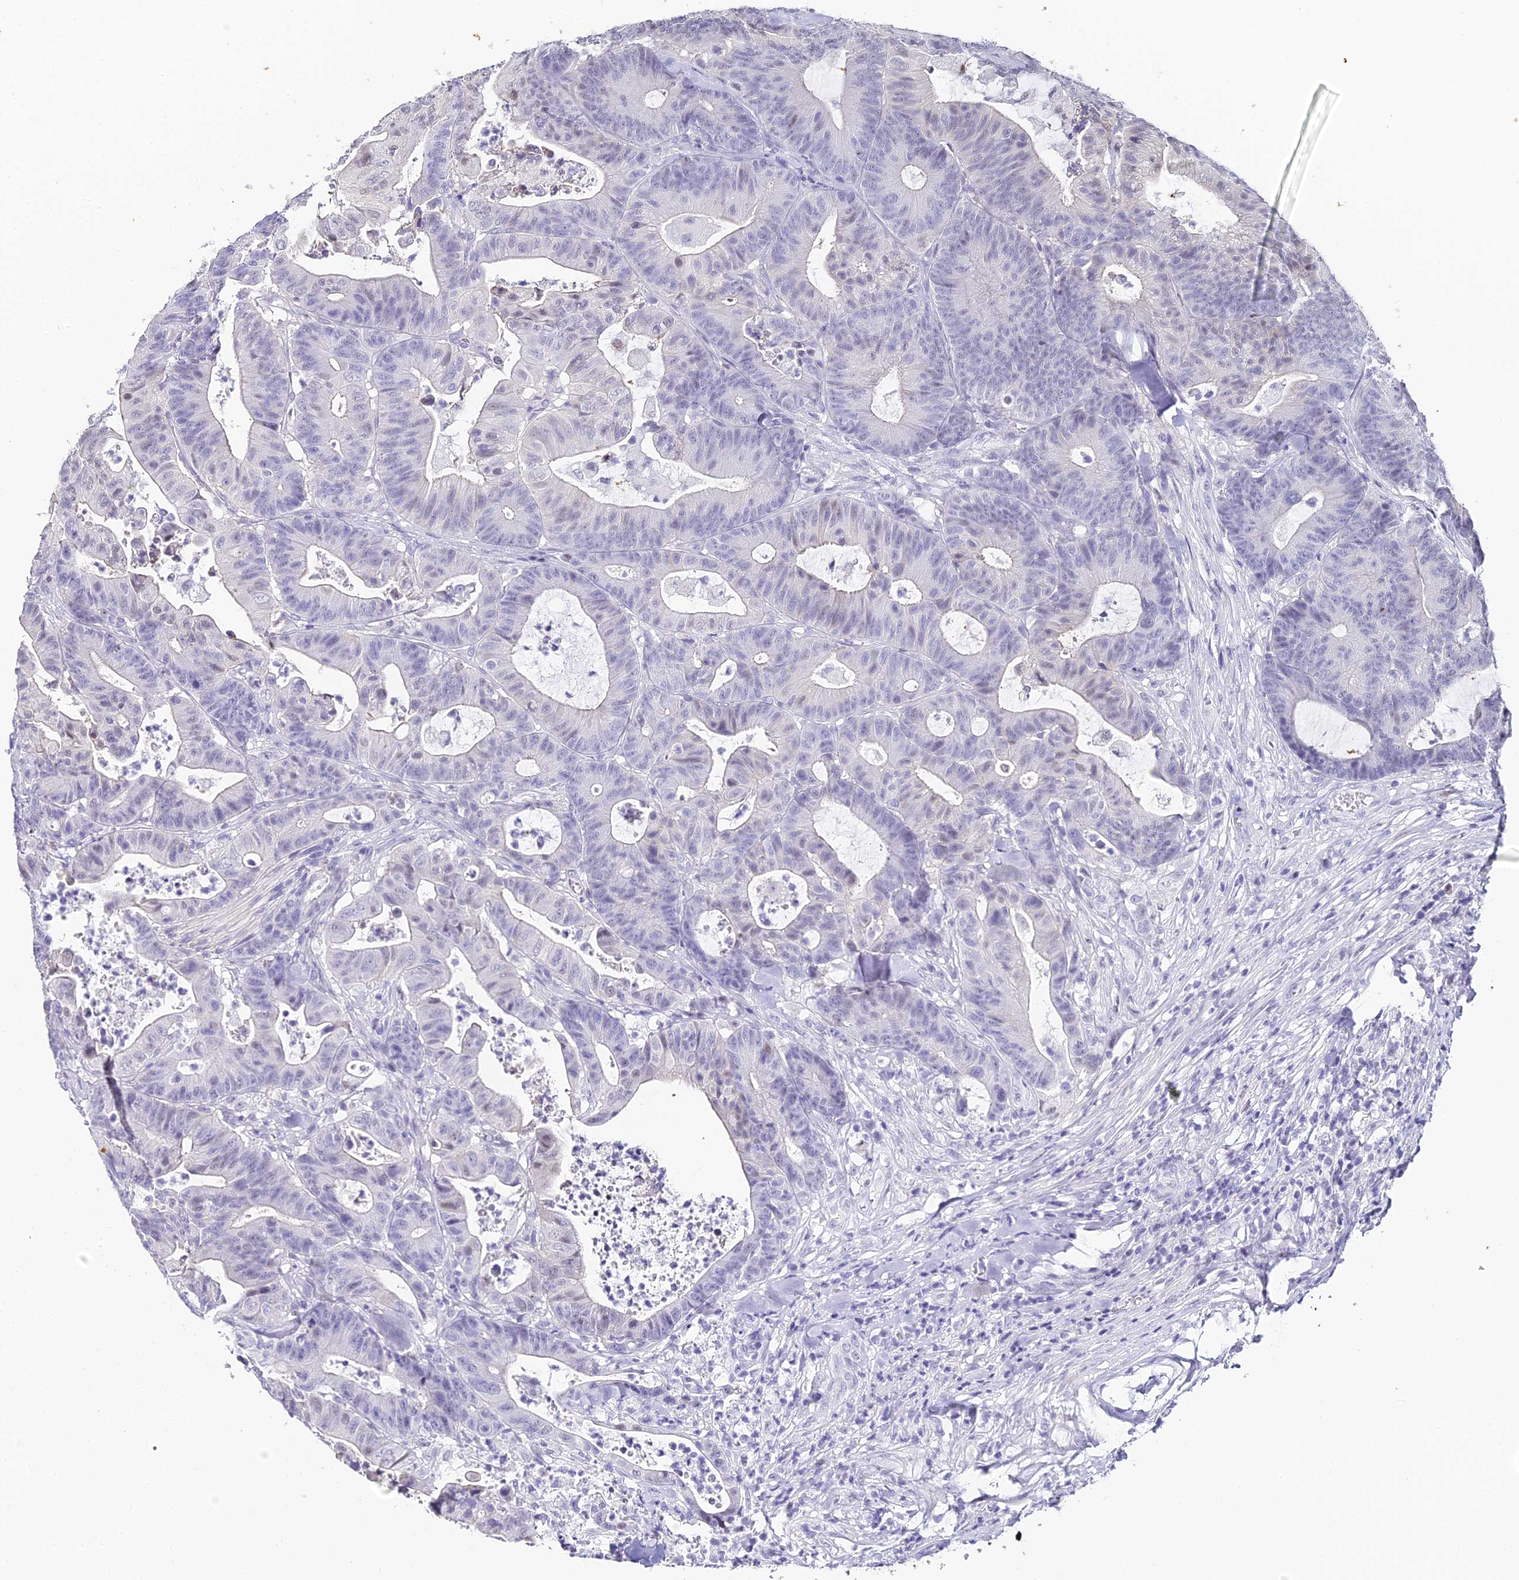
{"staining": {"intensity": "negative", "quantity": "none", "location": "none"}, "tissue": "colorectal cancer", "cell_type": "Tumor cells", "image_type": "cancer", "snomed": [{"axis": "morphology", "description": "Adenocarcinoma, NOS"}, {"axis": "topography", "description": "Colon"}], "caption": "This is an immunohistochemistry image of human colorectal cancer (adenocarcinoma). There is no expression in tumor cells.", "gene": "ABHD14A-ACY1", "patient": {"sex": "female", "age": 84}}